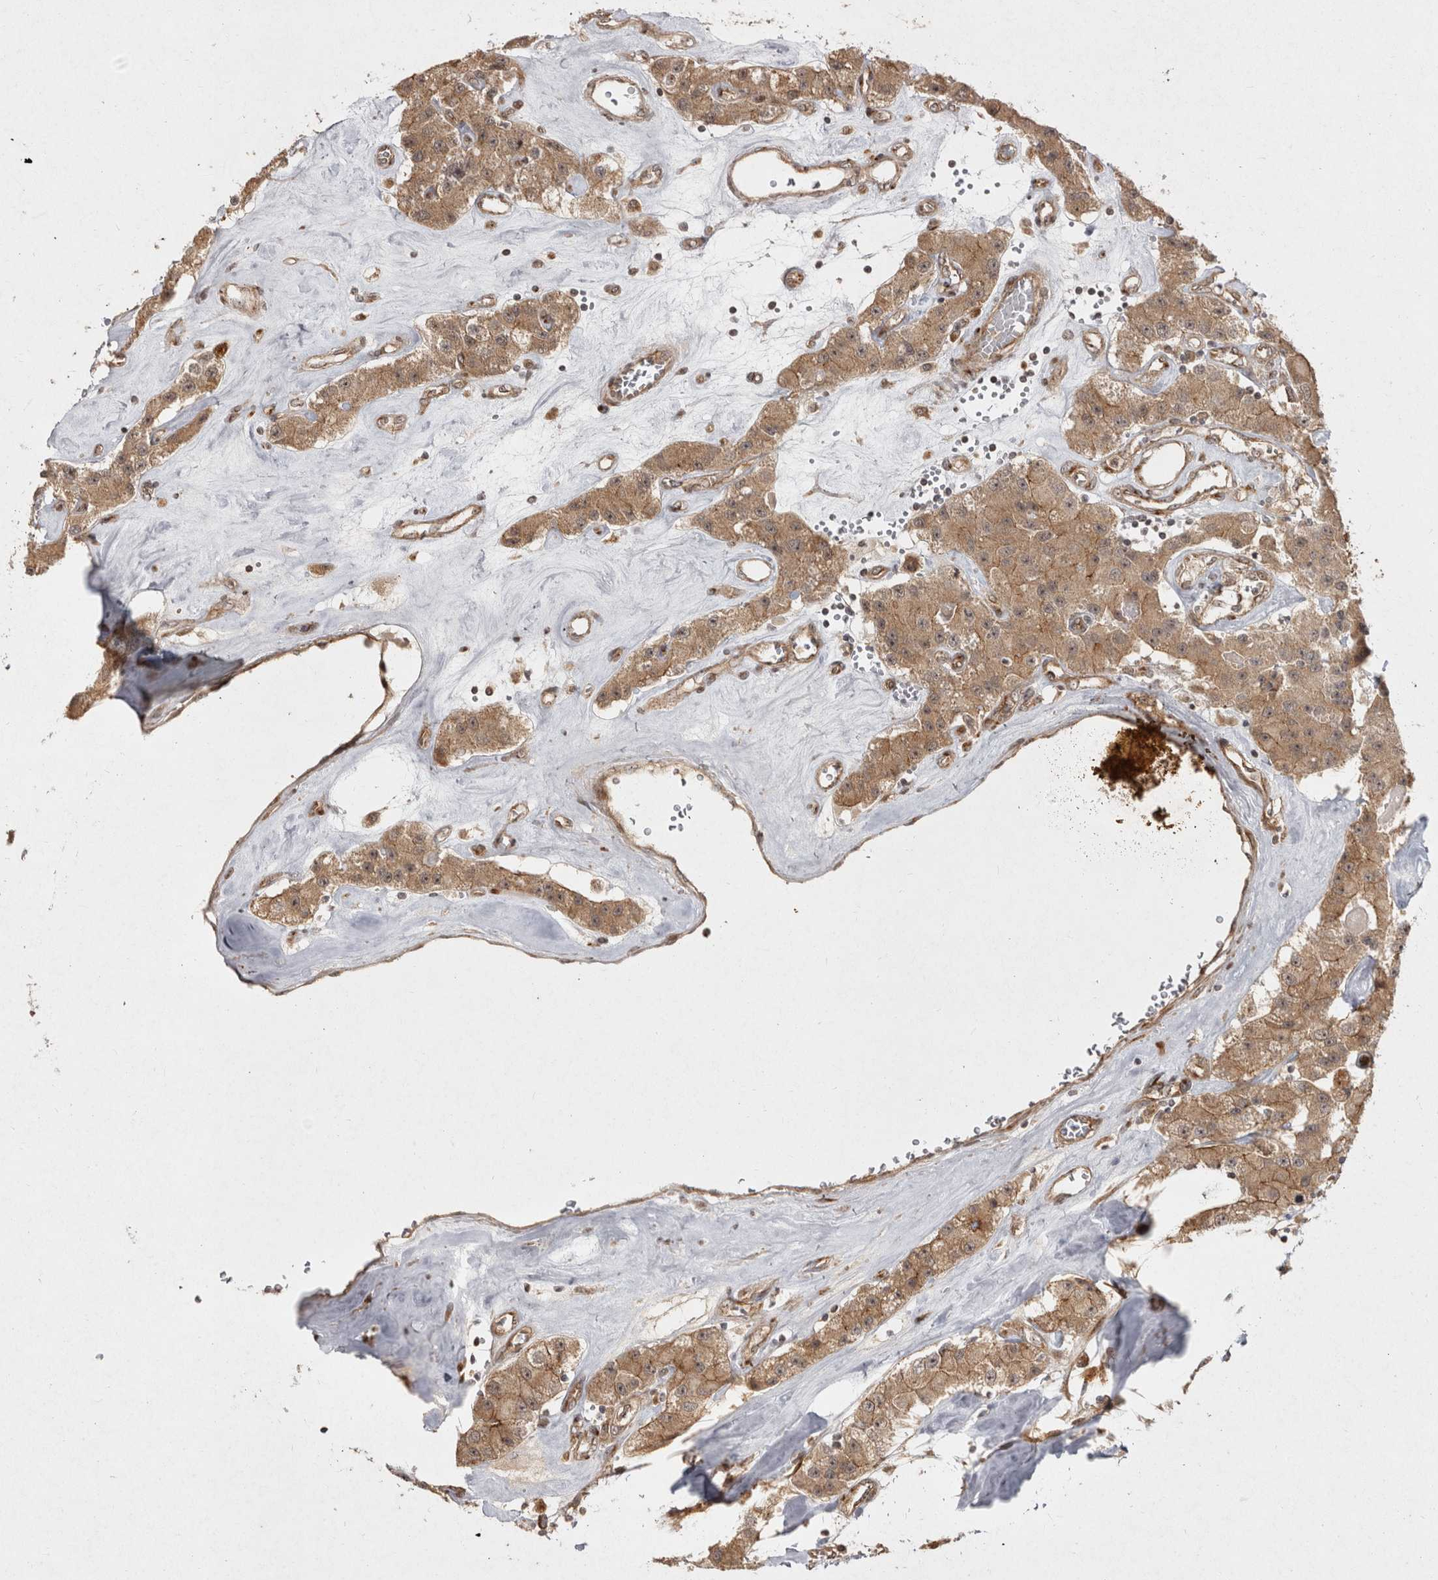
{"staining": {"intensity": "weak", "quantity": ">75%", "location": "cytoplasmic/membranous"}, "tissue": "carcinoid", "cell_type": "Tumor cells", "image_type": "cancer", "snomed": [{"axis": "morphology", "description": "Carcinoid, malignant, NOS"}, {"axis": "topography", "description": "Pancreas"}], "caption": "Protein staining by immunohistochemistry (IHC) demonstrates weak cytoplasmic/membranous positivity in approximately >75% of tumor cells in carcinoid (malignant).", "gene": "CAMSAP2", "patient": {"sex": "male", "age": 41}}